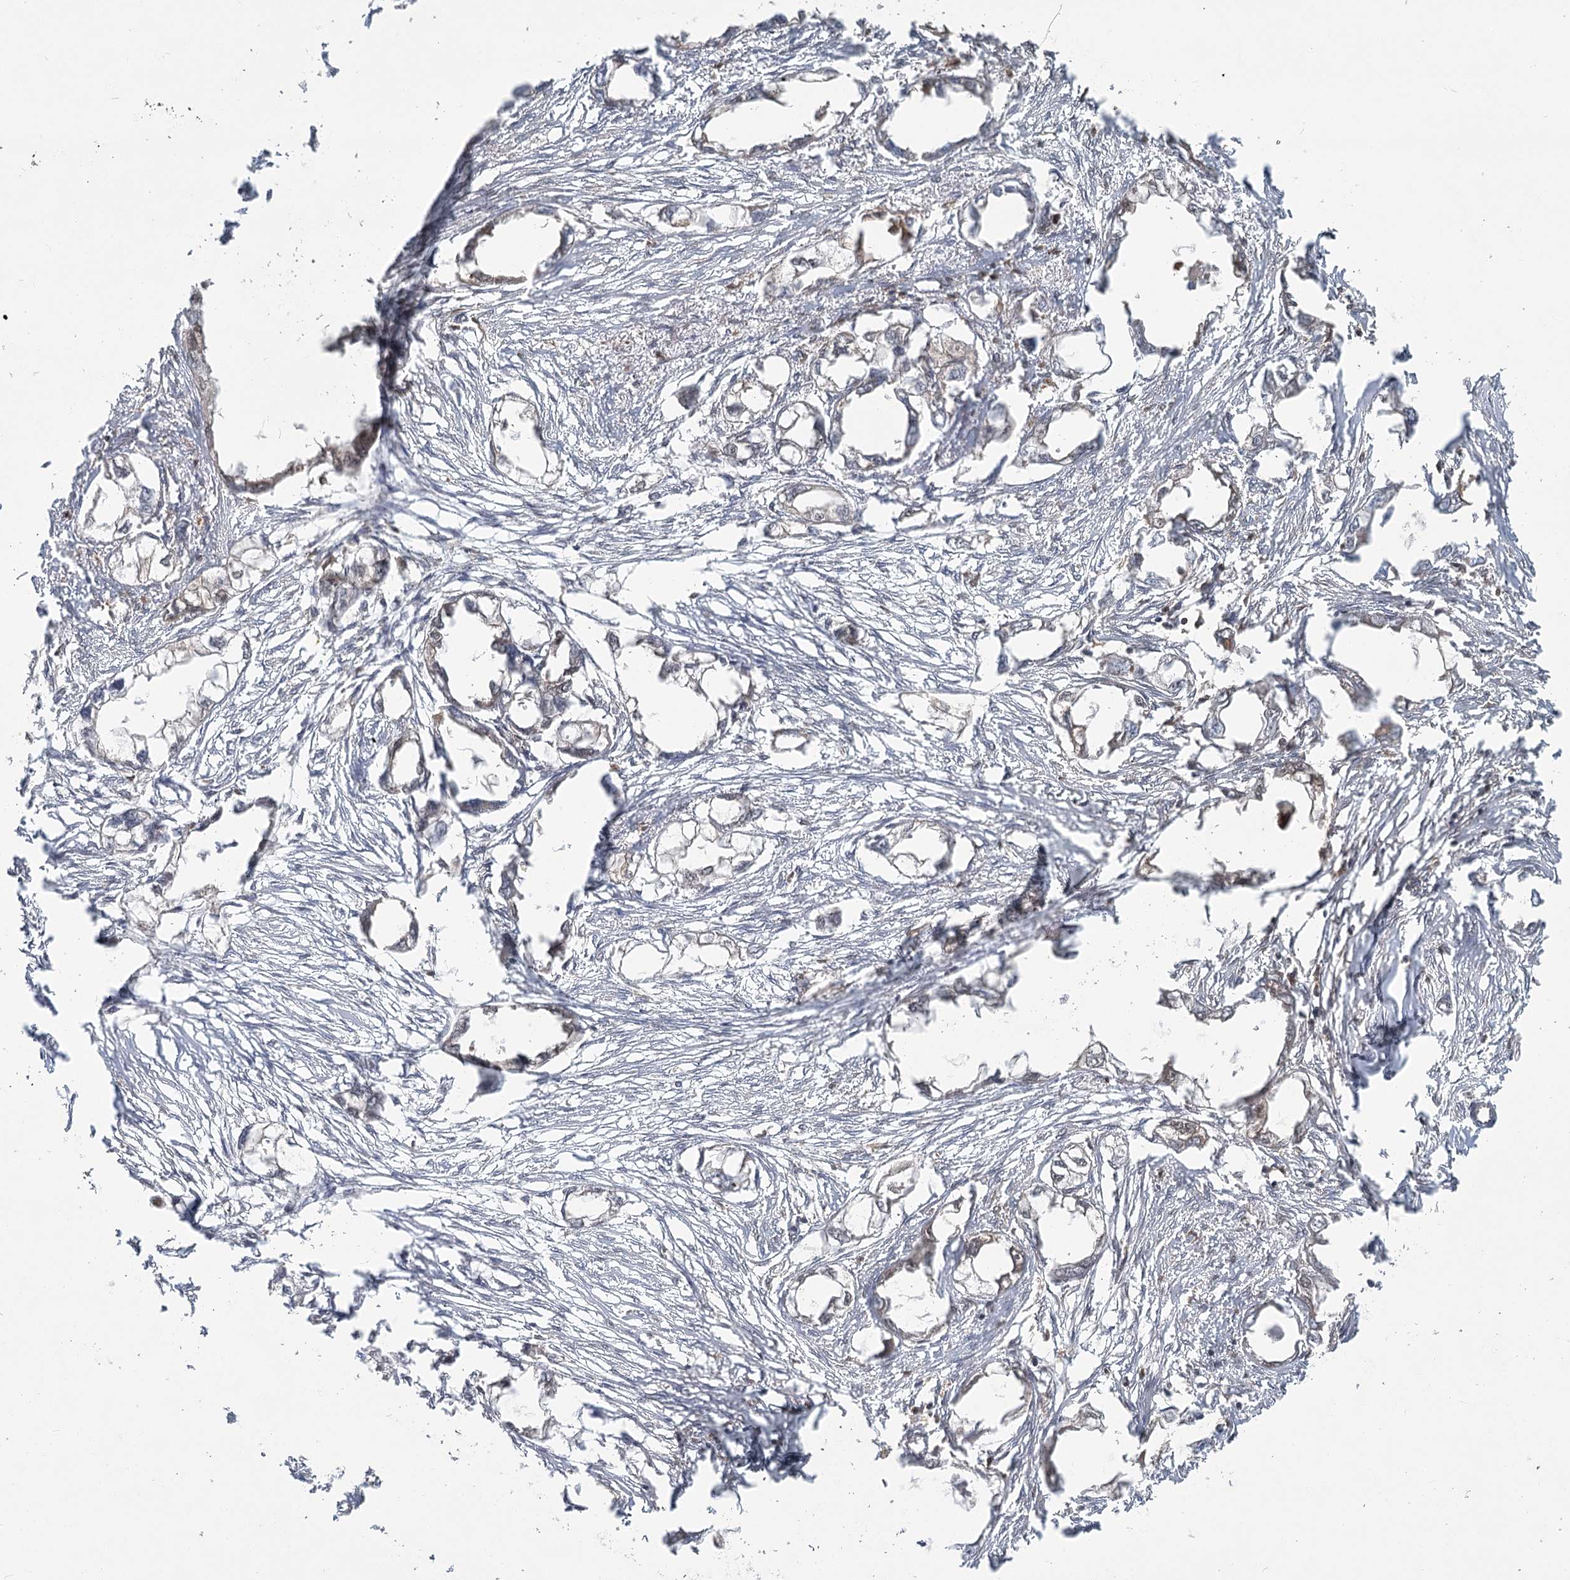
{"staining": {"intensity": "weak", "quantity": "25%-75%", "location": "cytoplasmic/membranous"}, "tissue": "endometrial cancer", "cell_type": "Tumor cells", "image_type": "cancer", "snomed": [{"axis": "morphology", "description": "Adenocarcinoma, NOS"}, {"axis": "morphology", "description": "Adenocarcinoma, metastatic, NOS"}, {"axis": "topography", "description": "Adipose tissue"}, {"axis": "topography", "description": "Endometrium"}], "caption": "IHC staining of metastatic adenocarcinoma (endometrial), which displays low levels of weak cytoplasmic/membranous expression in approximately 25%-75% of tumor cells indicating weak cytoplasmic/membranous protein expression. The staining was performed using DAB (brown) for protein detection and nuclei were counterstained in hematoxylin (blue).", "gene": "THNSL1", "patient": {"sex": "female", "age": 67}}